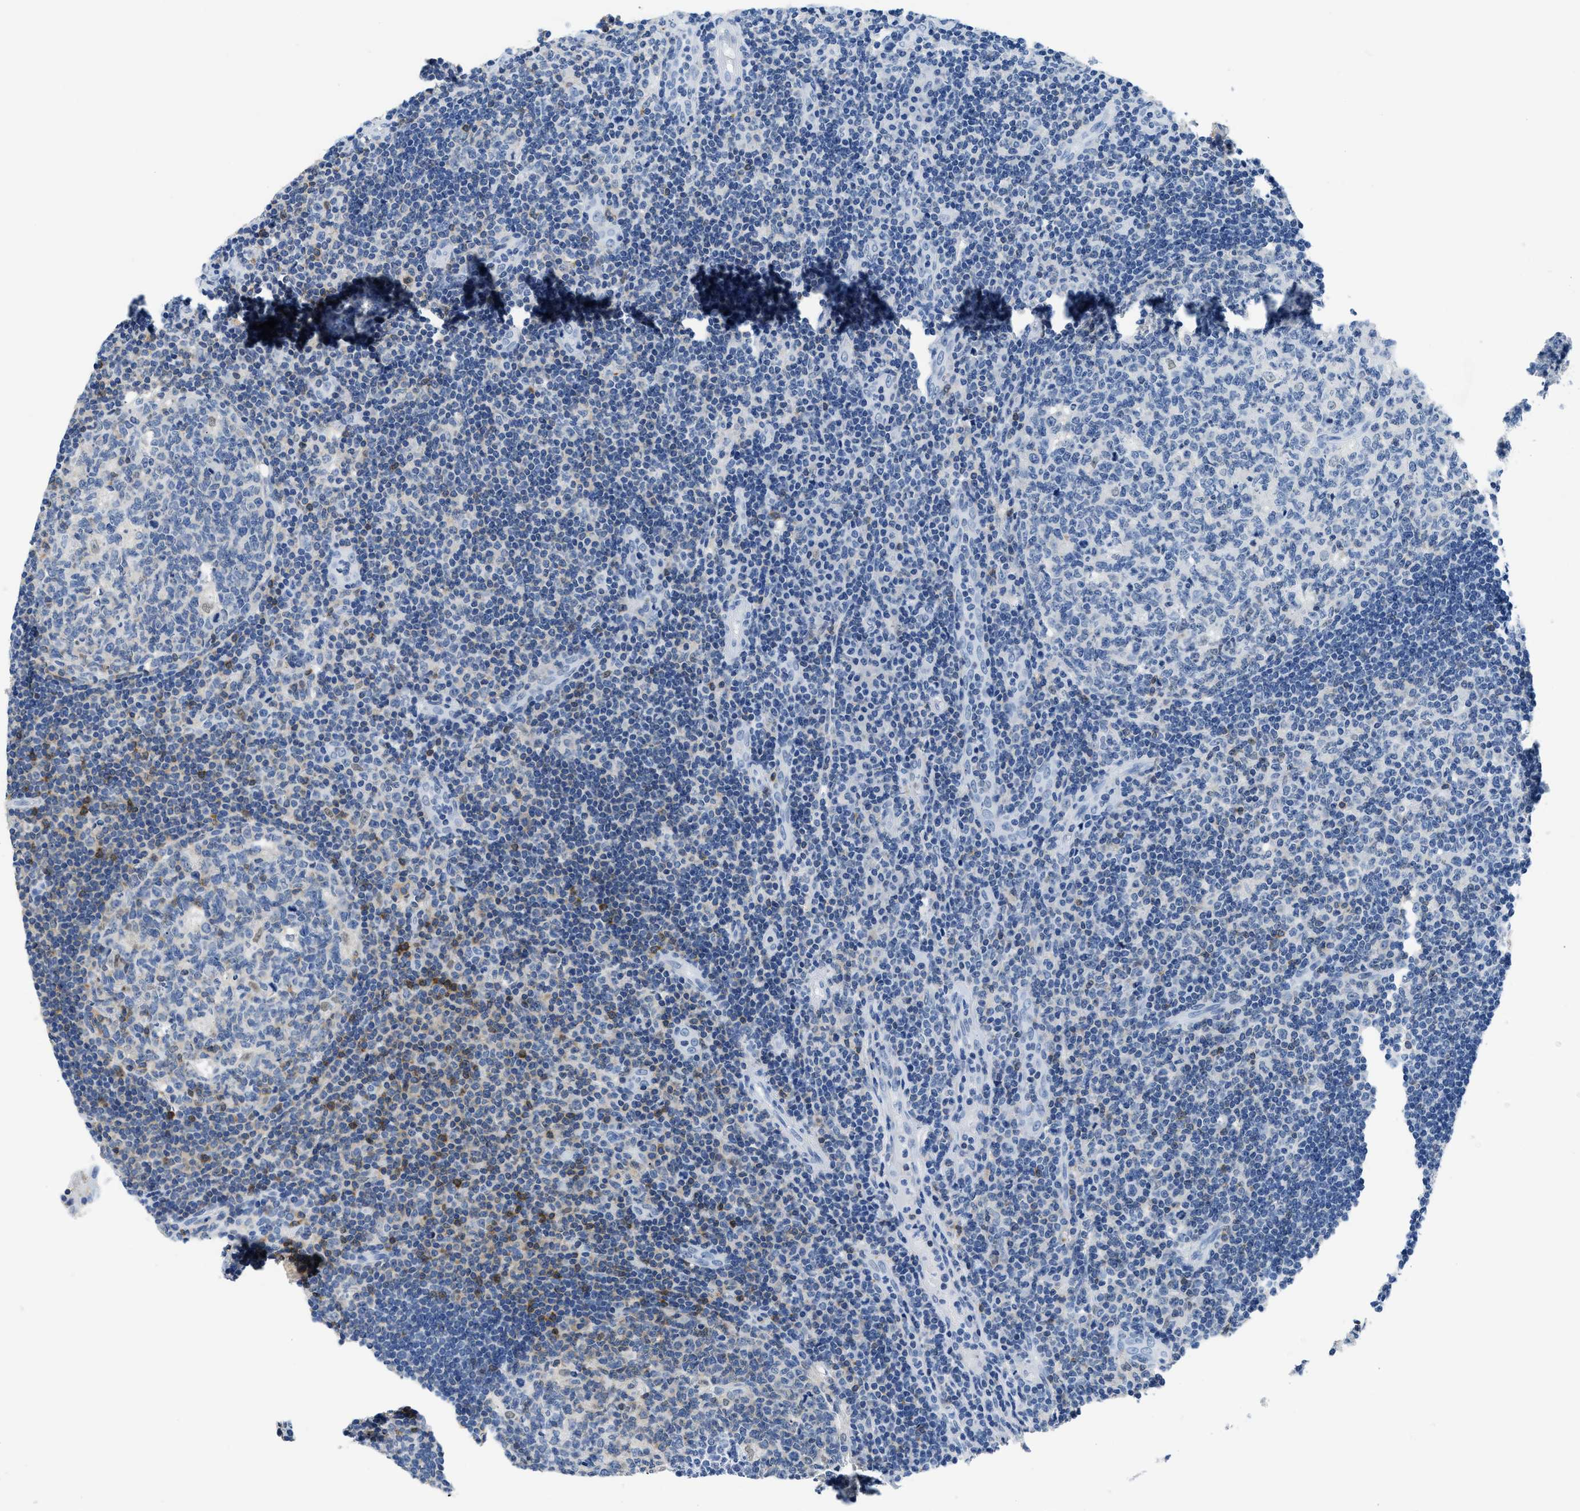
{"staining": {"intensity": "weak", "quantity": "25%-75%", "location": "cytoplasmic/membranous"}, "tissue": "tonsil", "cell_type": "Germinal center cells", "image_type": "normal", "snomed": [{"axis": "morphology", "description": "Normal tissue, NOS"}, {"axis": "topography", "description": "Tonsil"}], "caption": "Germinal center cells demonstrate weak cytoplasmic/membranous positivity in about 25%-75% of cells in normal tonsil.", "gene": "NFATC2", "patient": {"sex": "female", "age": 40}}